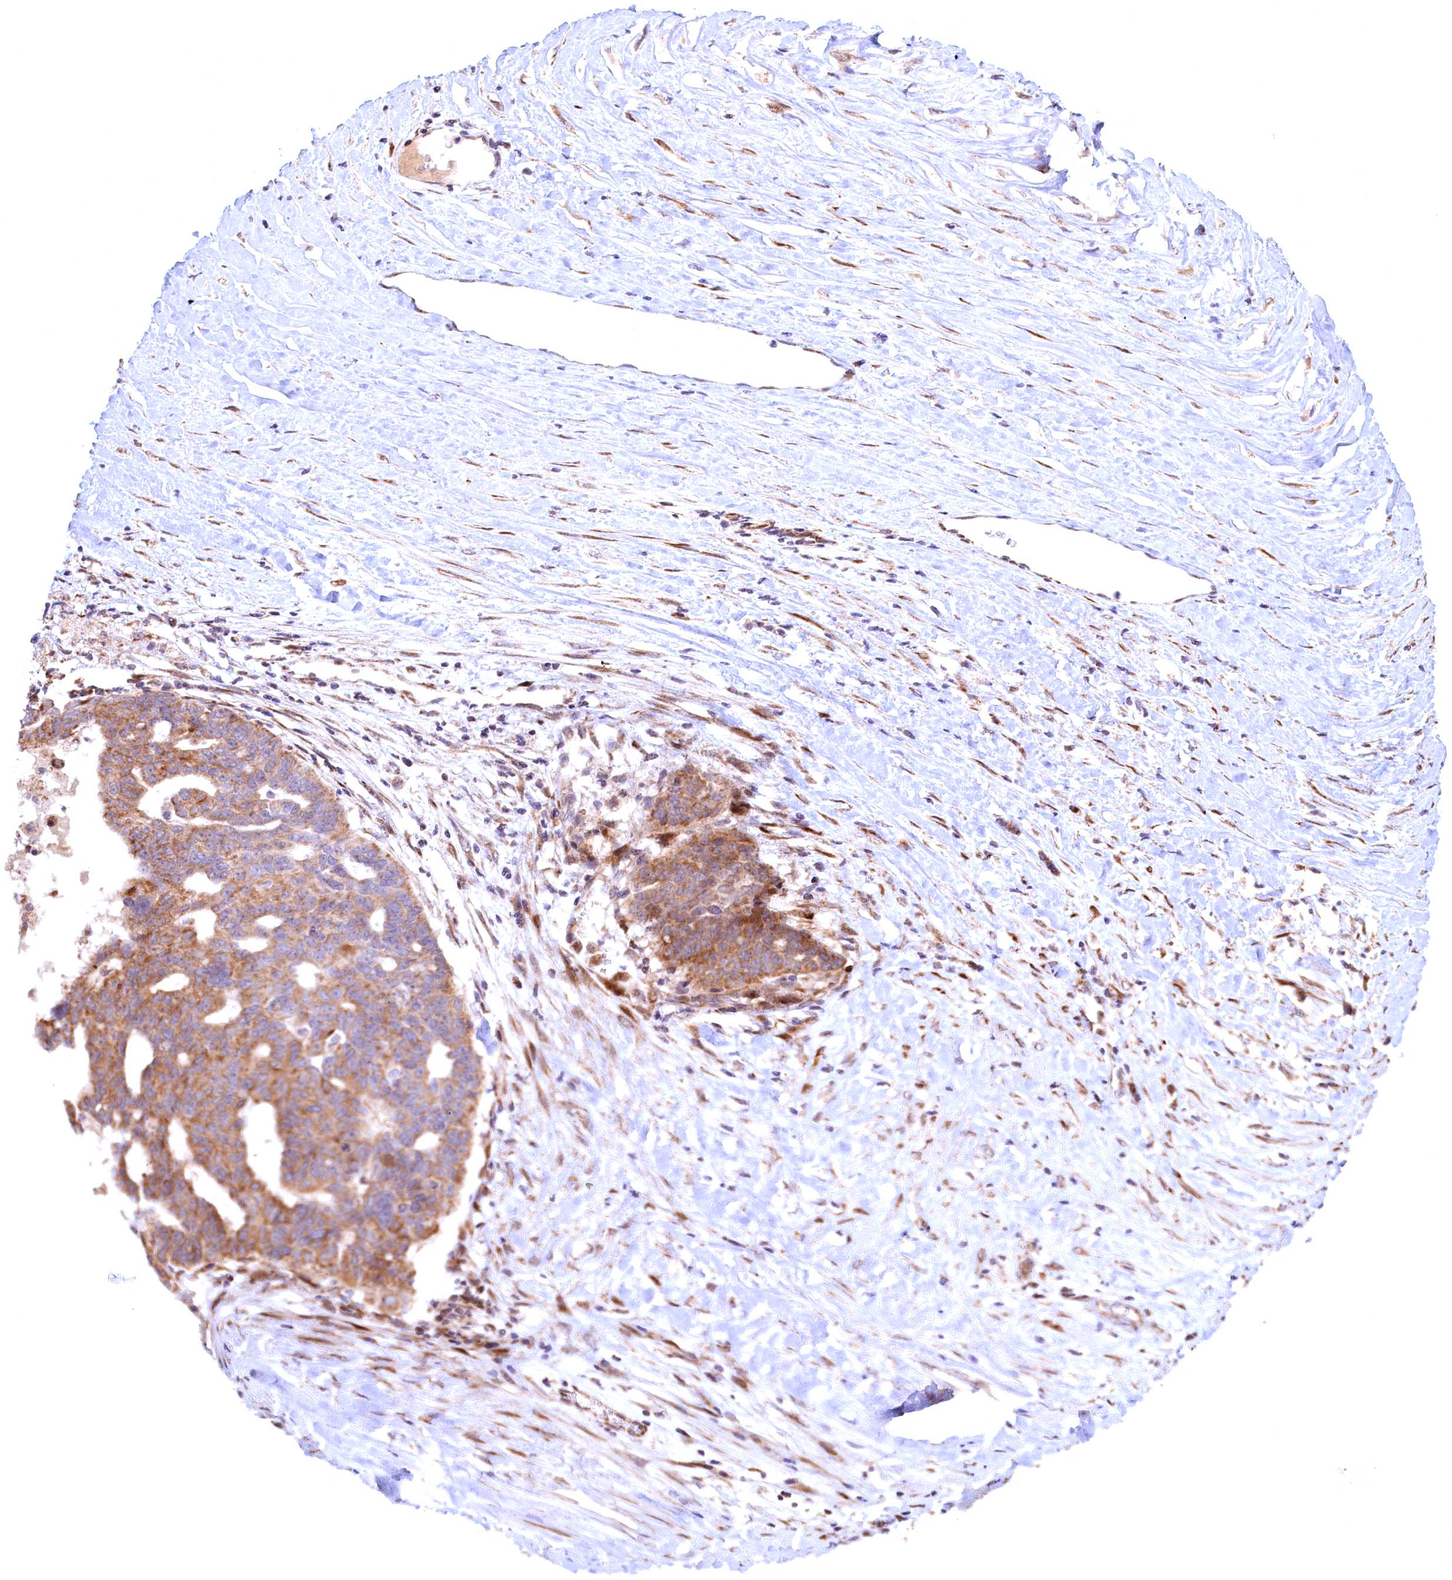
{"staining": {"intensity": "moderate", "quantity": ">75%", "location": "cytoplasmic/membranous"}, "tissue": "ovarian cancer", "cell_type": "Tumor cells", "image_type": "cancer", "snomed": [{"axis": "morphology", "description": "Cystadenocarcinoma, serous, NOS"}, {"axis": "topography", "description": "Ovary"}], "caption": "Protein staining of ovarian serous cystadenocarcinoma tissue exhibits moderate cytoplasmic/membranous positivity in about >75% of tumor cells.", "gene": "PLA2G10", "patient": {"sex": "female", "age": 59}}